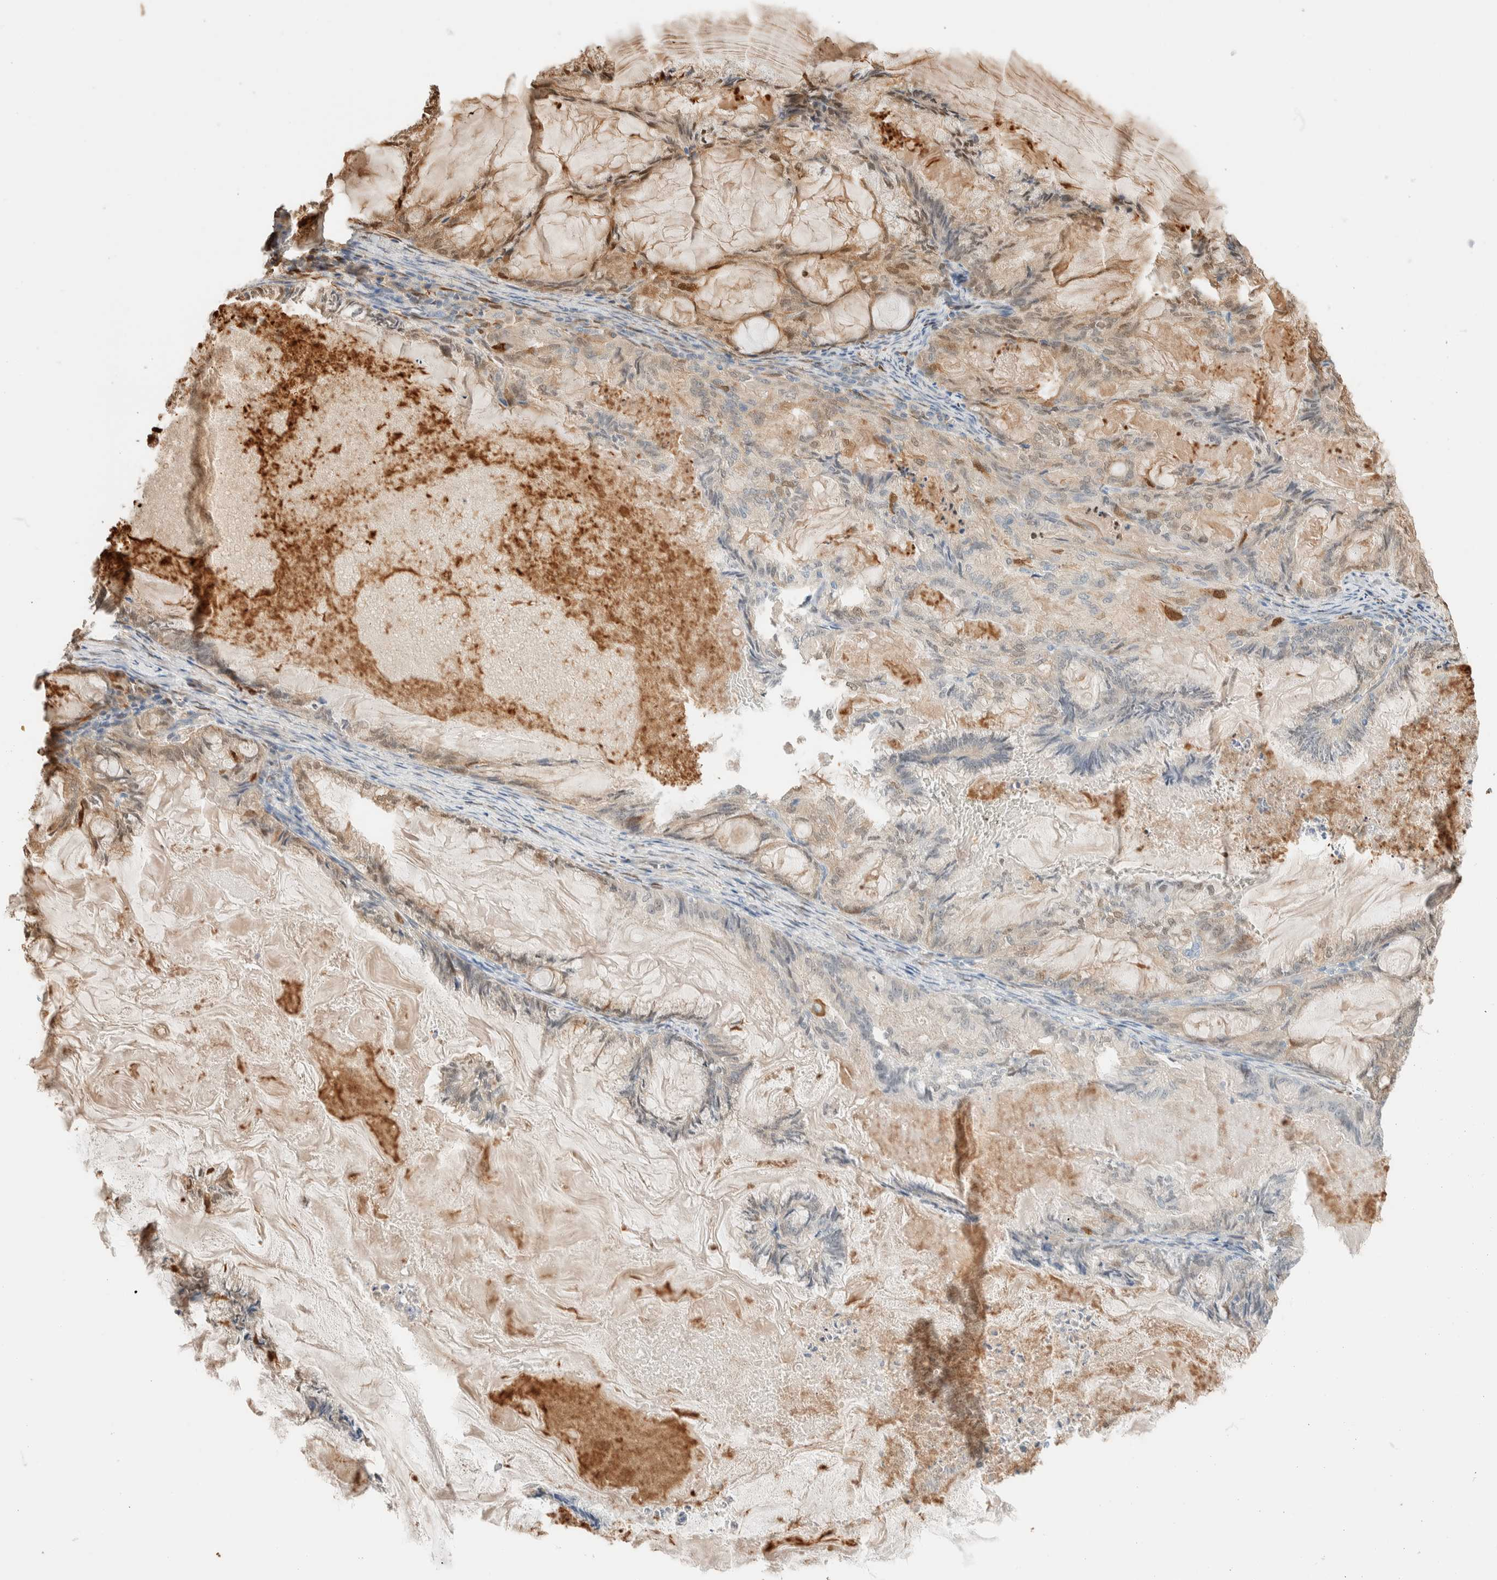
{"staining": {"intensity": "weak", "quantity": "<25%", "location": "cytoplasmic/membranous"}, "tissue": "endometrial cancer", "cell_type": "Tumor cells", "image_type": "cancer", "snomed": [{"axis": "morphology", "description": "Adenocarcinoma, NOS"}, {"axis": "topography", "description": "Endometrium"}], "caption": "Endometrial cancer (adenocarcinoma) was stained to show a protein in brown. There is no significant positivity in tumor cells.", "gene": "SETD4", "patient": {"sex": "female", "age": 86}}